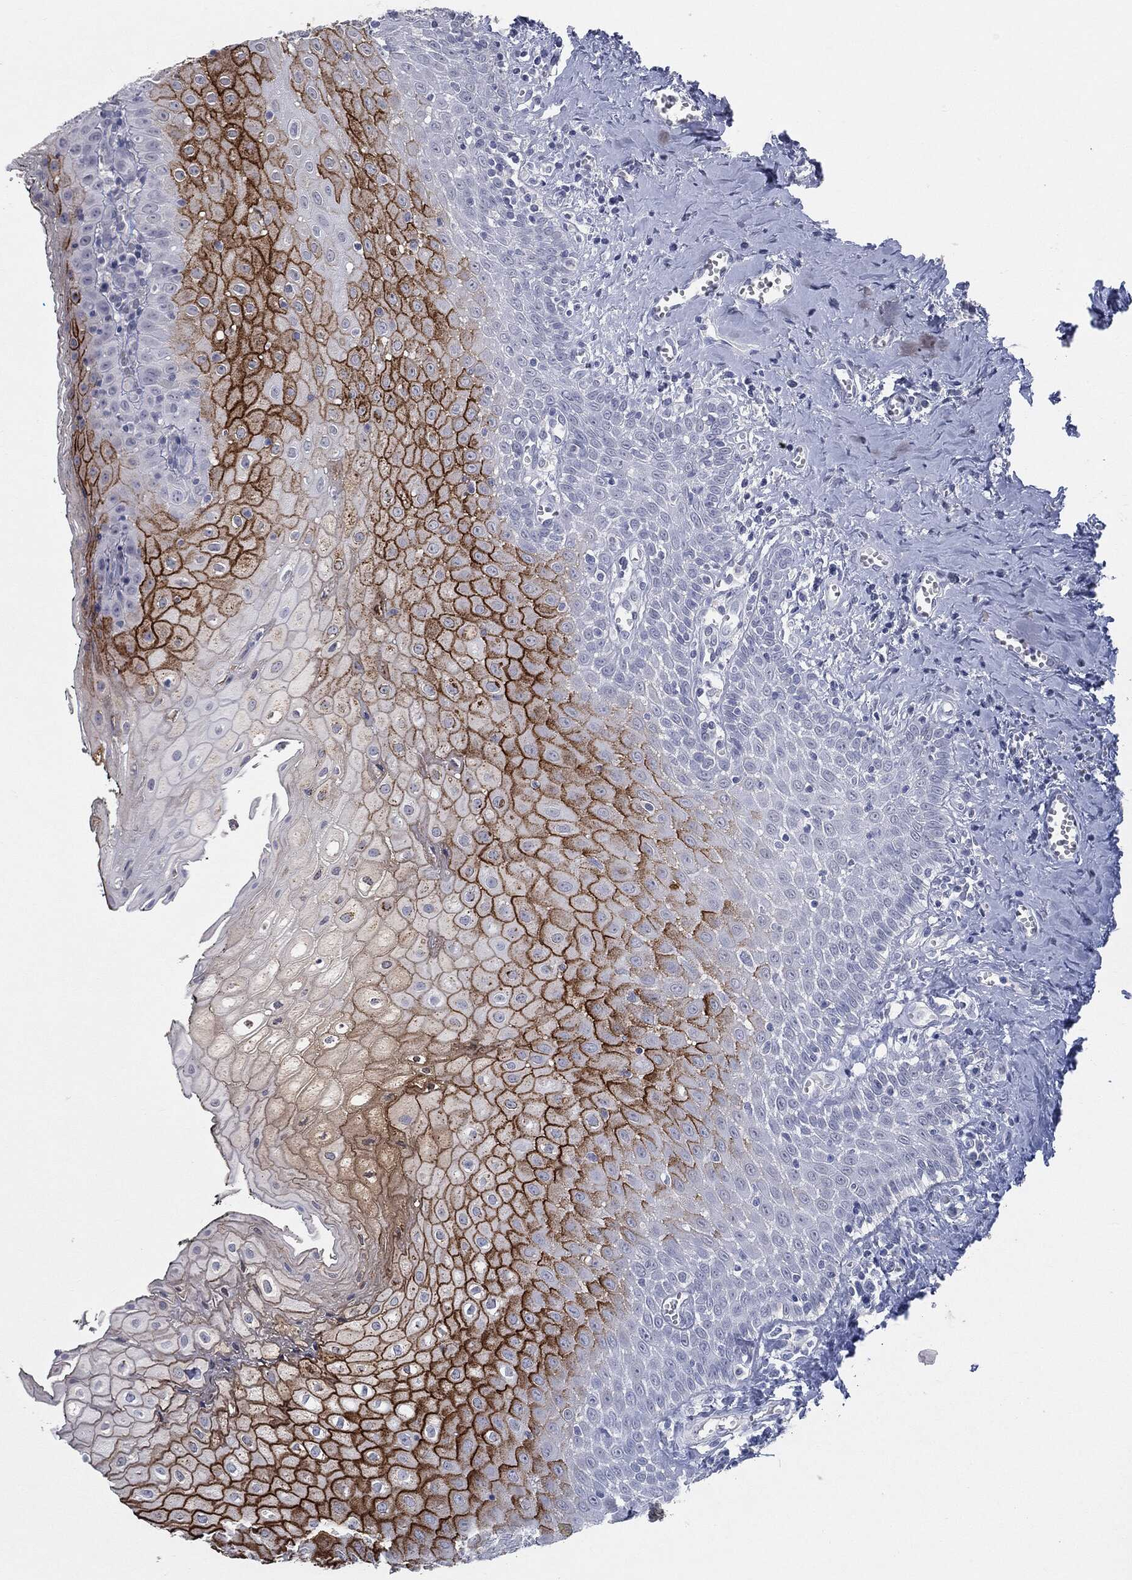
{"staining": {"intensity": "strong", "quantity": "25%-75%", "location": "cytoplasmic/membranous"}, "tissue": "oral mucosa", "cell_type": "Squamous epithelial cells", "image_type": "normal", "snomed": [{"axis": "morphology", "description": "Normal tissue, NOS"}, {"axis": "morphology", "description": "Squamous cell carcinoma, NOS"}, {"axis": "topography", "description": "Oral tissue"}, {"axis": "topography", "description": "Head-Neck"}], "caption": "Immunohistochemistry (IHC) histopathology image of benign oral mucosa: oral mucosa stained using immunohistochemistry shows high levels of strong protein expression localized specifically in the cytoplasmic/membranous of squamous epithelial cells, appearing as a cytoplasmic/membranous brown color.", "gene": "DMKN", "patient": {"sex": "female", "age": 74}}